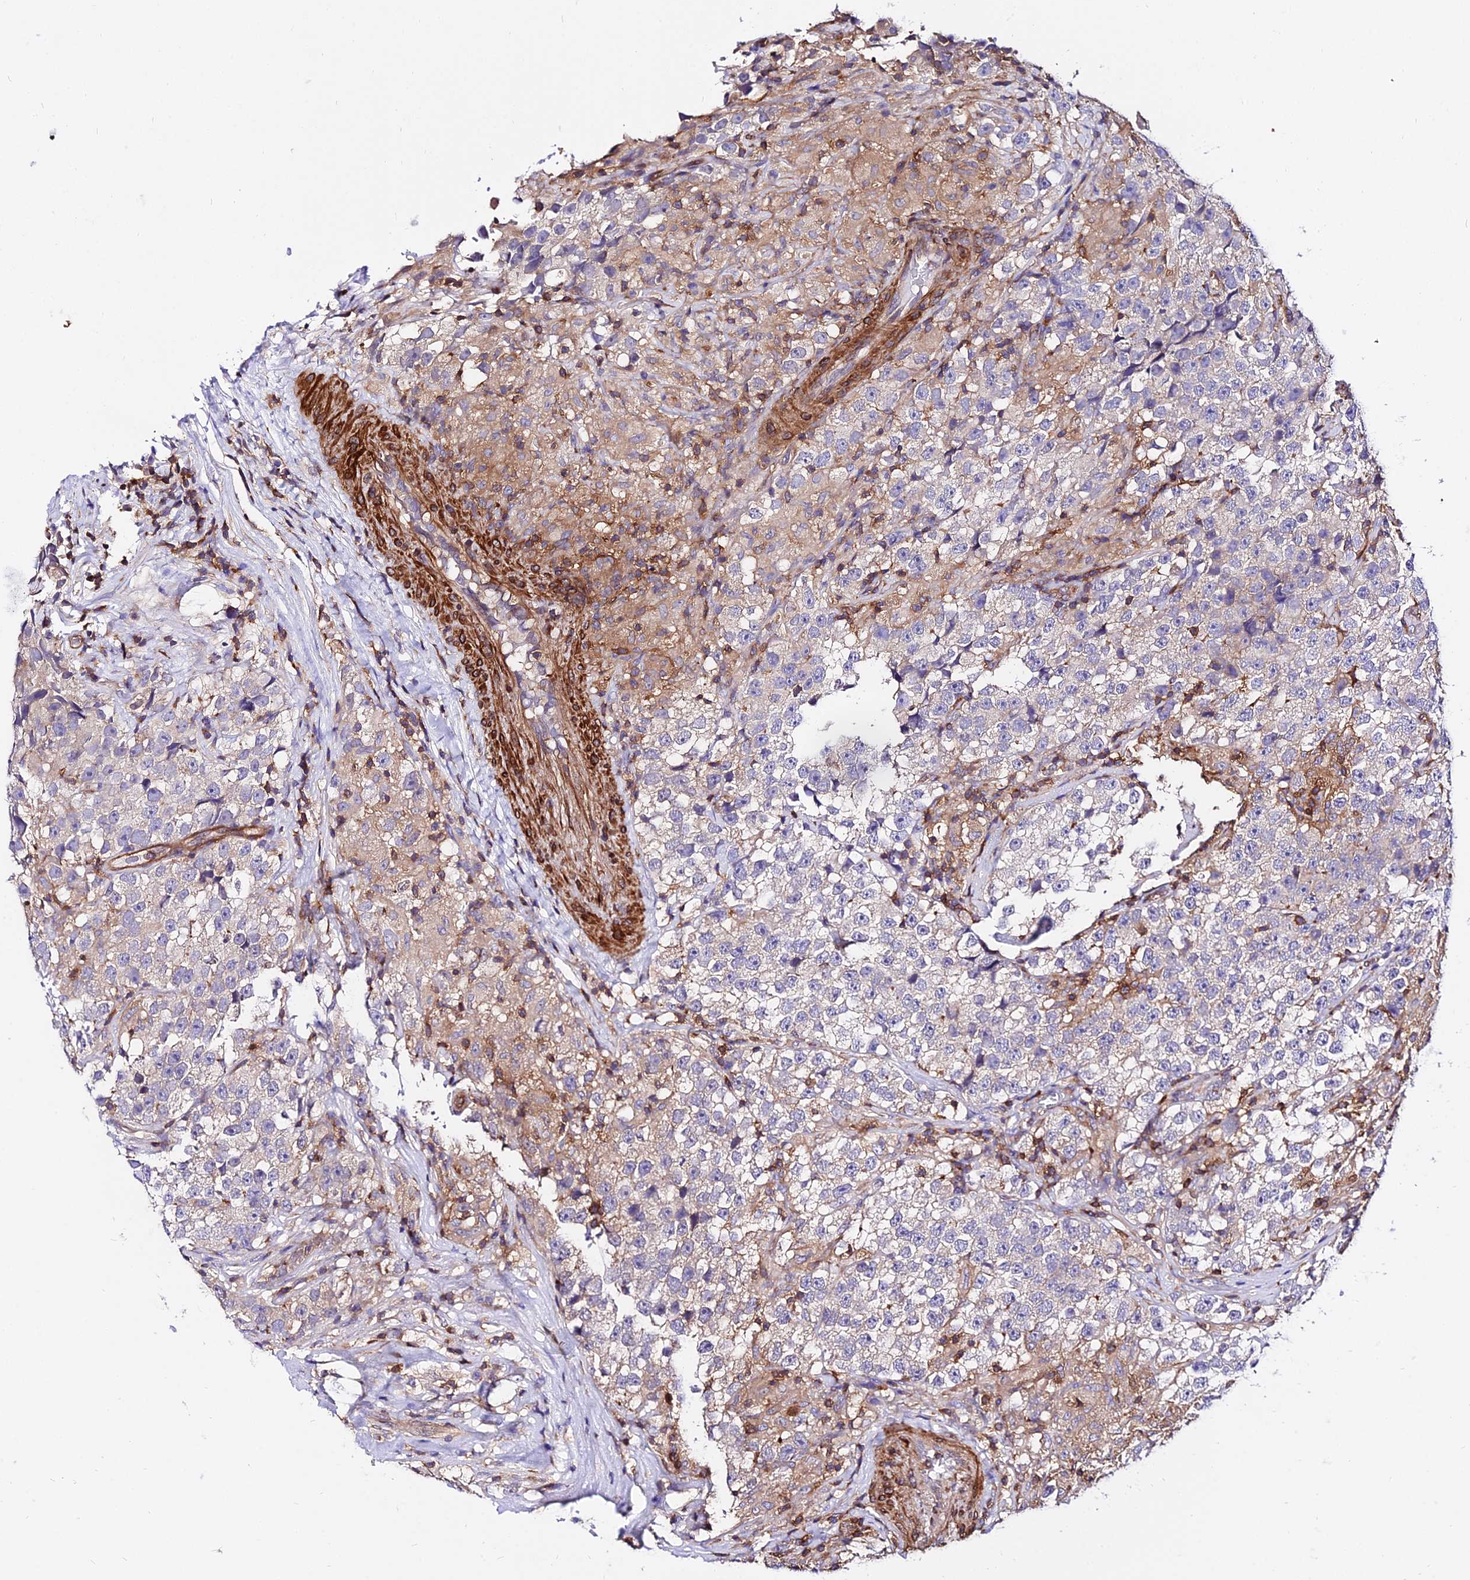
{"staining": {"intensity": "weak", "quantity": "<25%", "location": "cytoplasmic/membranous"}, "tissue": "testis cancer", "cell_type": "Tumor cells", "image_type": "cancer", "snomed": [{"axis": "morphology", "description": "Seminoma, NOS"}, {"axis": "topography", "description": "Testis"}], "caption": "This is an immunohistochemistry photomicrograph of human seminoma (testis). There is no expression in tumor cells.", "gene": "CSRP1", "patient": {"sex": "male", "age": 46}}